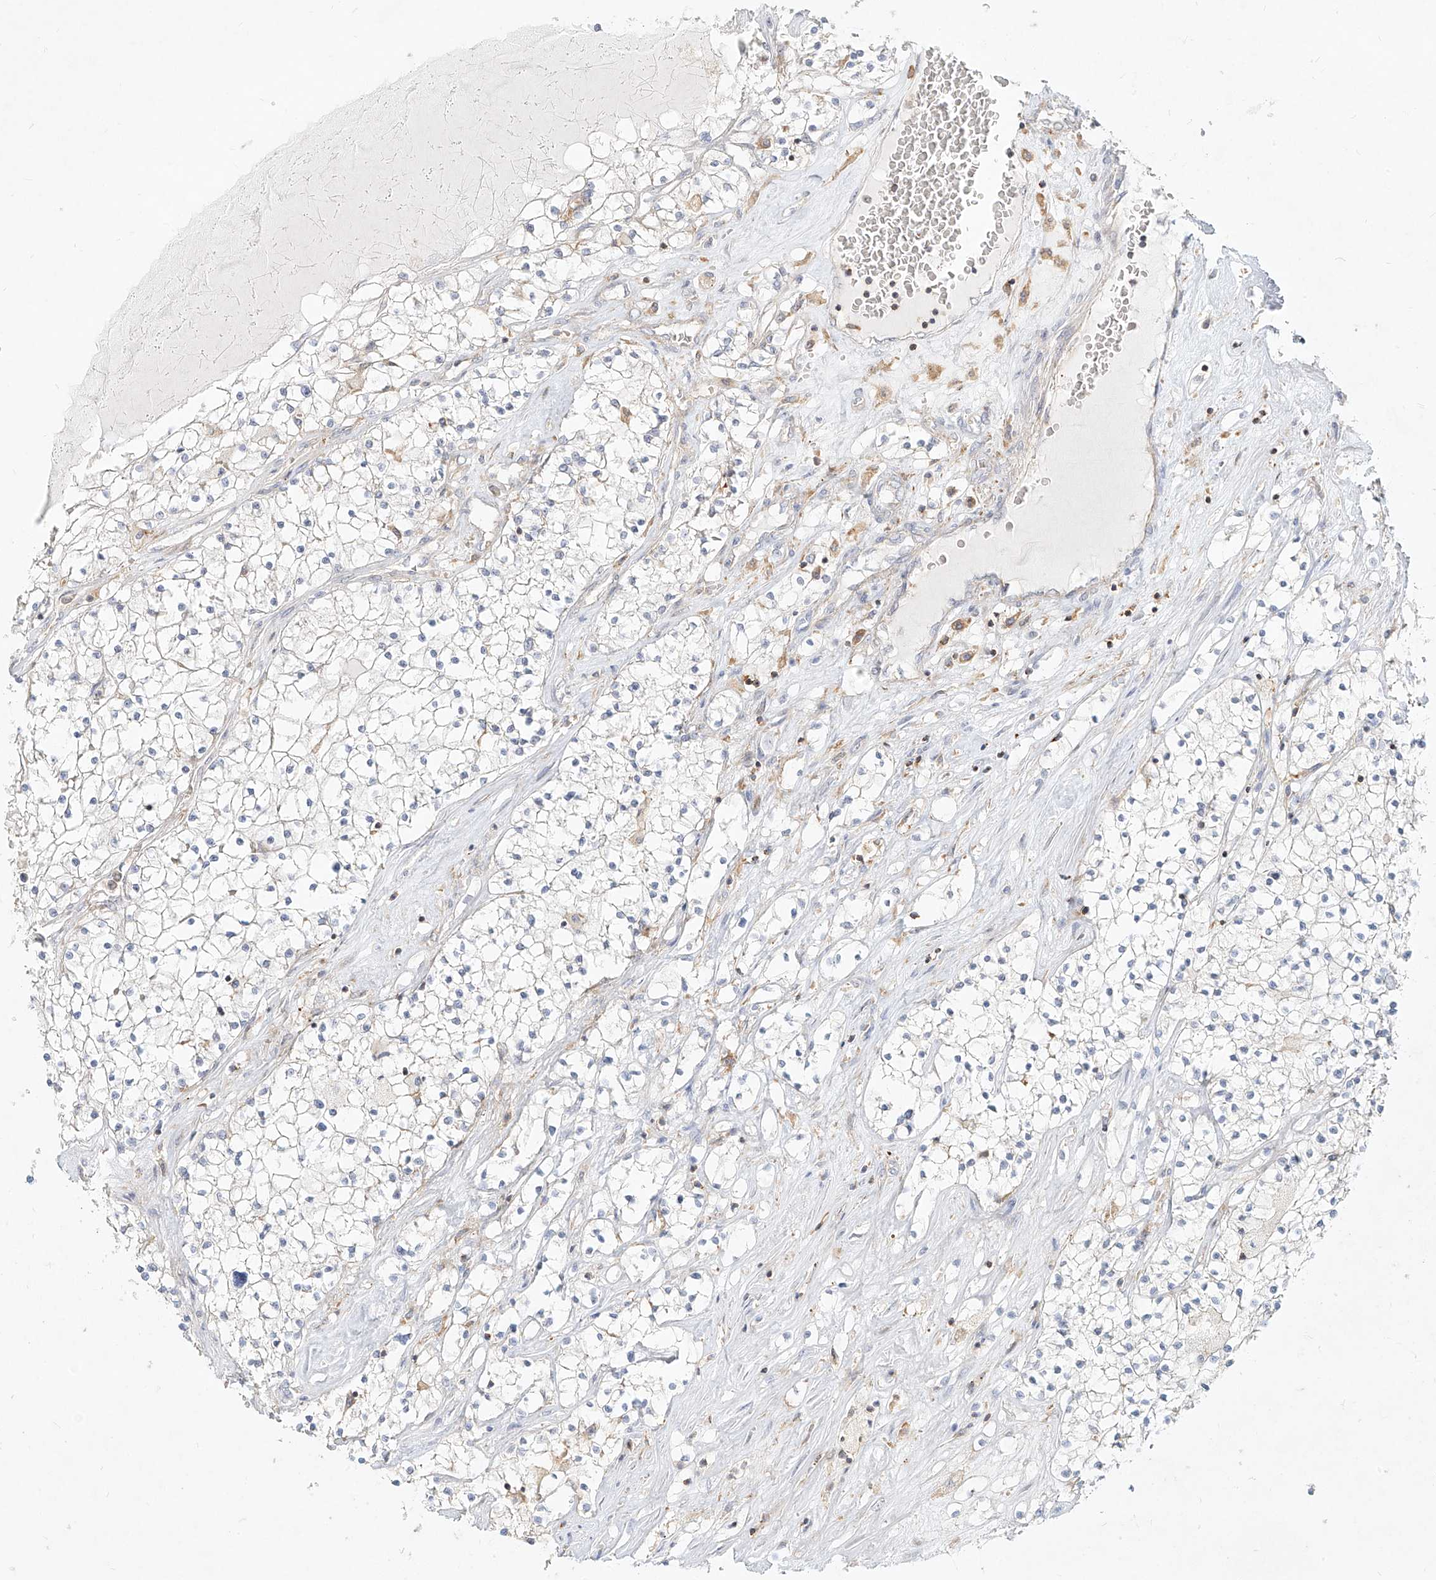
{"staining": {"intensity": "negative", "quantity": "none", "location": "none"}, "tissue": "renal cancer", "cell_type": "Tumor cells", "image_type": "cancer", "snomed": [{"axis": "morphology", "description": "Normal tissue, NOS"}, {"axis": "morphology", "description": "Adenocarcinoma, NOS"}, {"axis": "topography", "description": "Kidney"}], "caption": "This is an IHC photomicrograph of renal cancer (adenocarcinoma). There is no positivity in tumor cells.", "gene": "SLC2A12", "patient": {"sex": "male", "age": 68}}